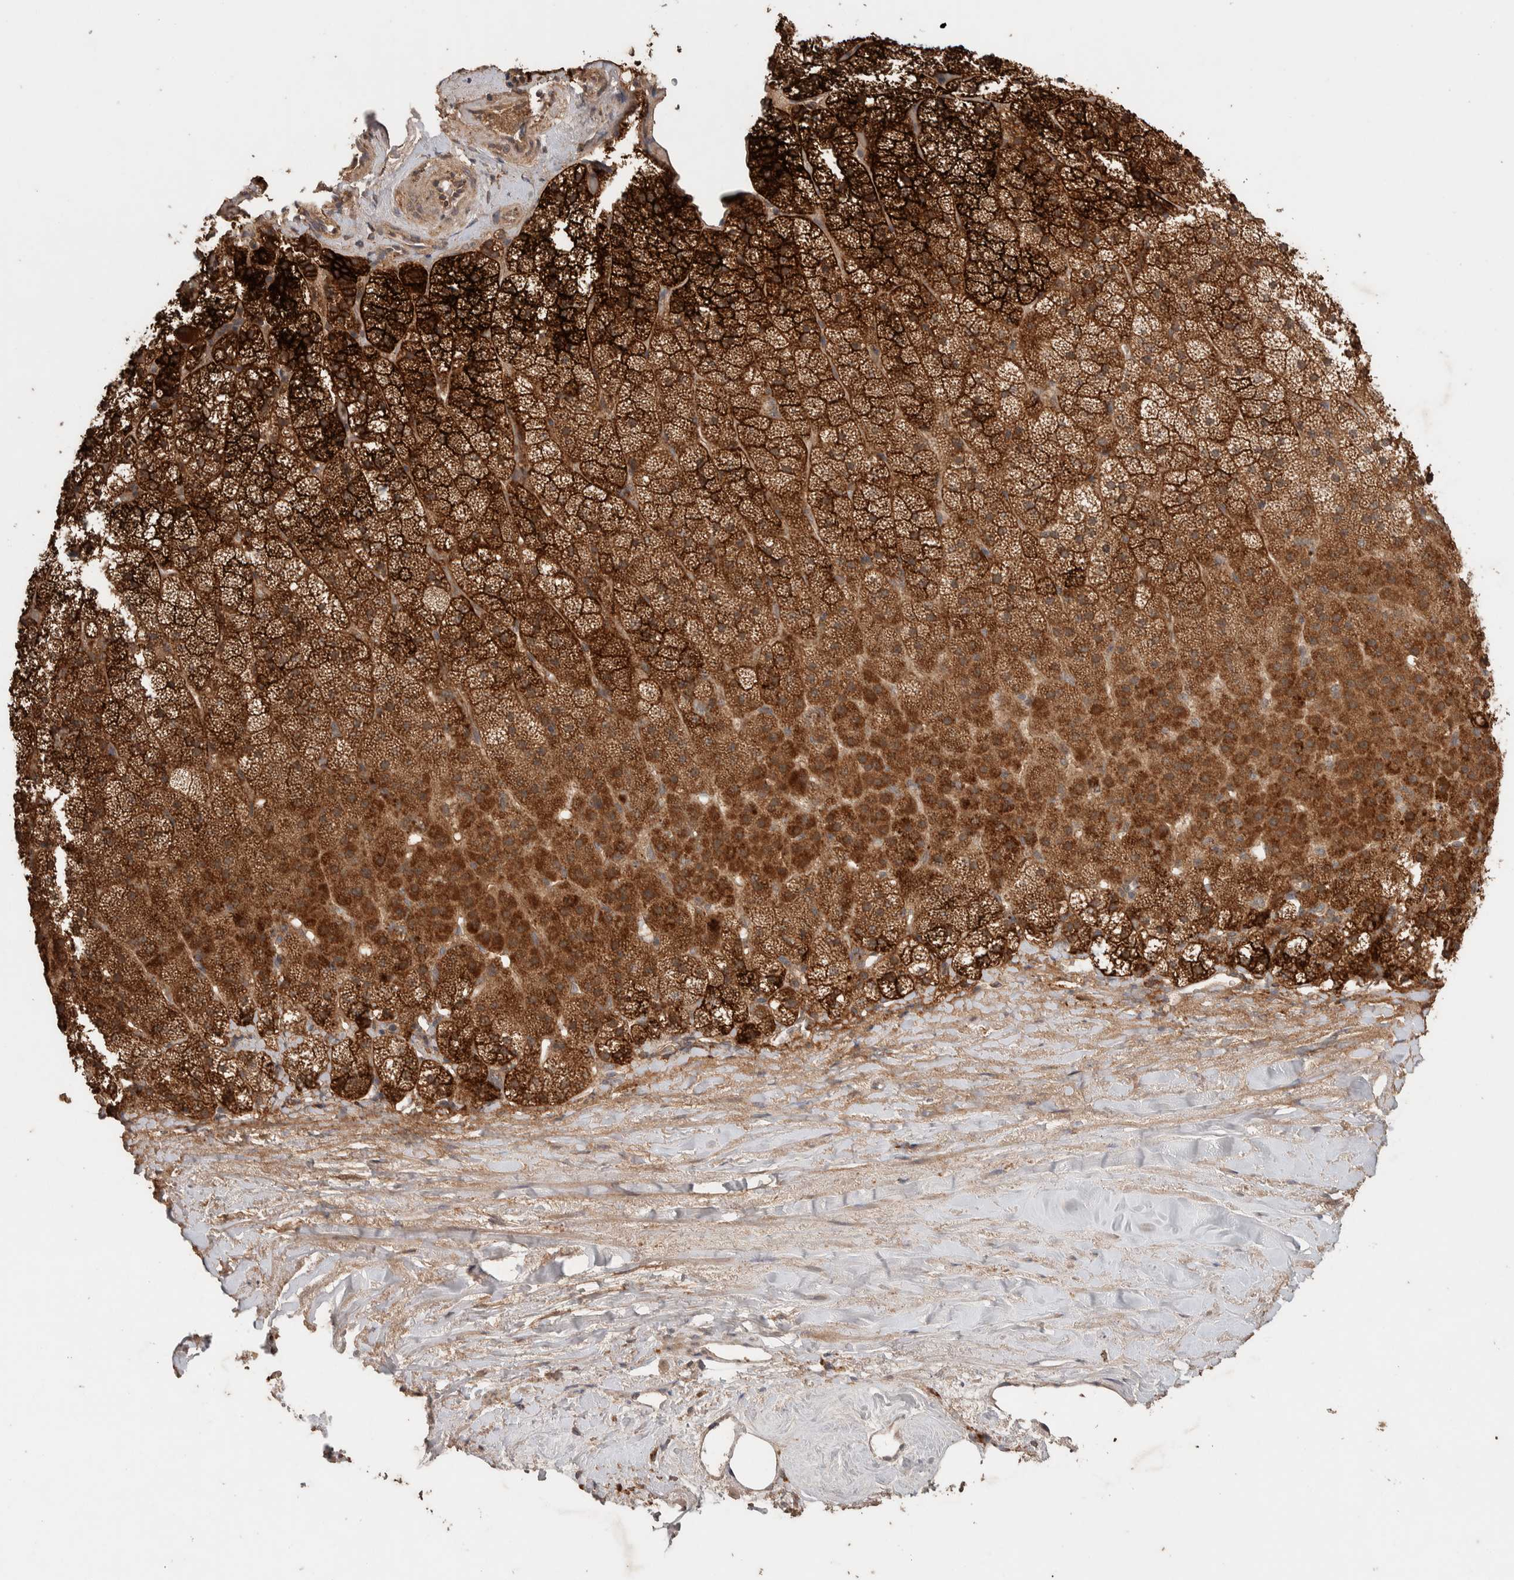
{"staining": {"intensity": "strong", "quantity": ">75%", "location": "cytoplasmic/membranous"}, "tissue": "adrenal gland", "cell_type": "Glandular cells", "image_type": "normal", "snomed": [{"axis": "morphology", "description": "Normal tissue, NOS"}, {"axis": "topography", "description": "Adrenal gland"}], "caption": "Immunohistochemistry of unremarkable human adrenal gland reveals high levels of strong cytoplasmic/membranous staining in approximately >75% of glandular cells.", "gene": "KCNJ5", "patient": {"sex": "male", "age": 35}}